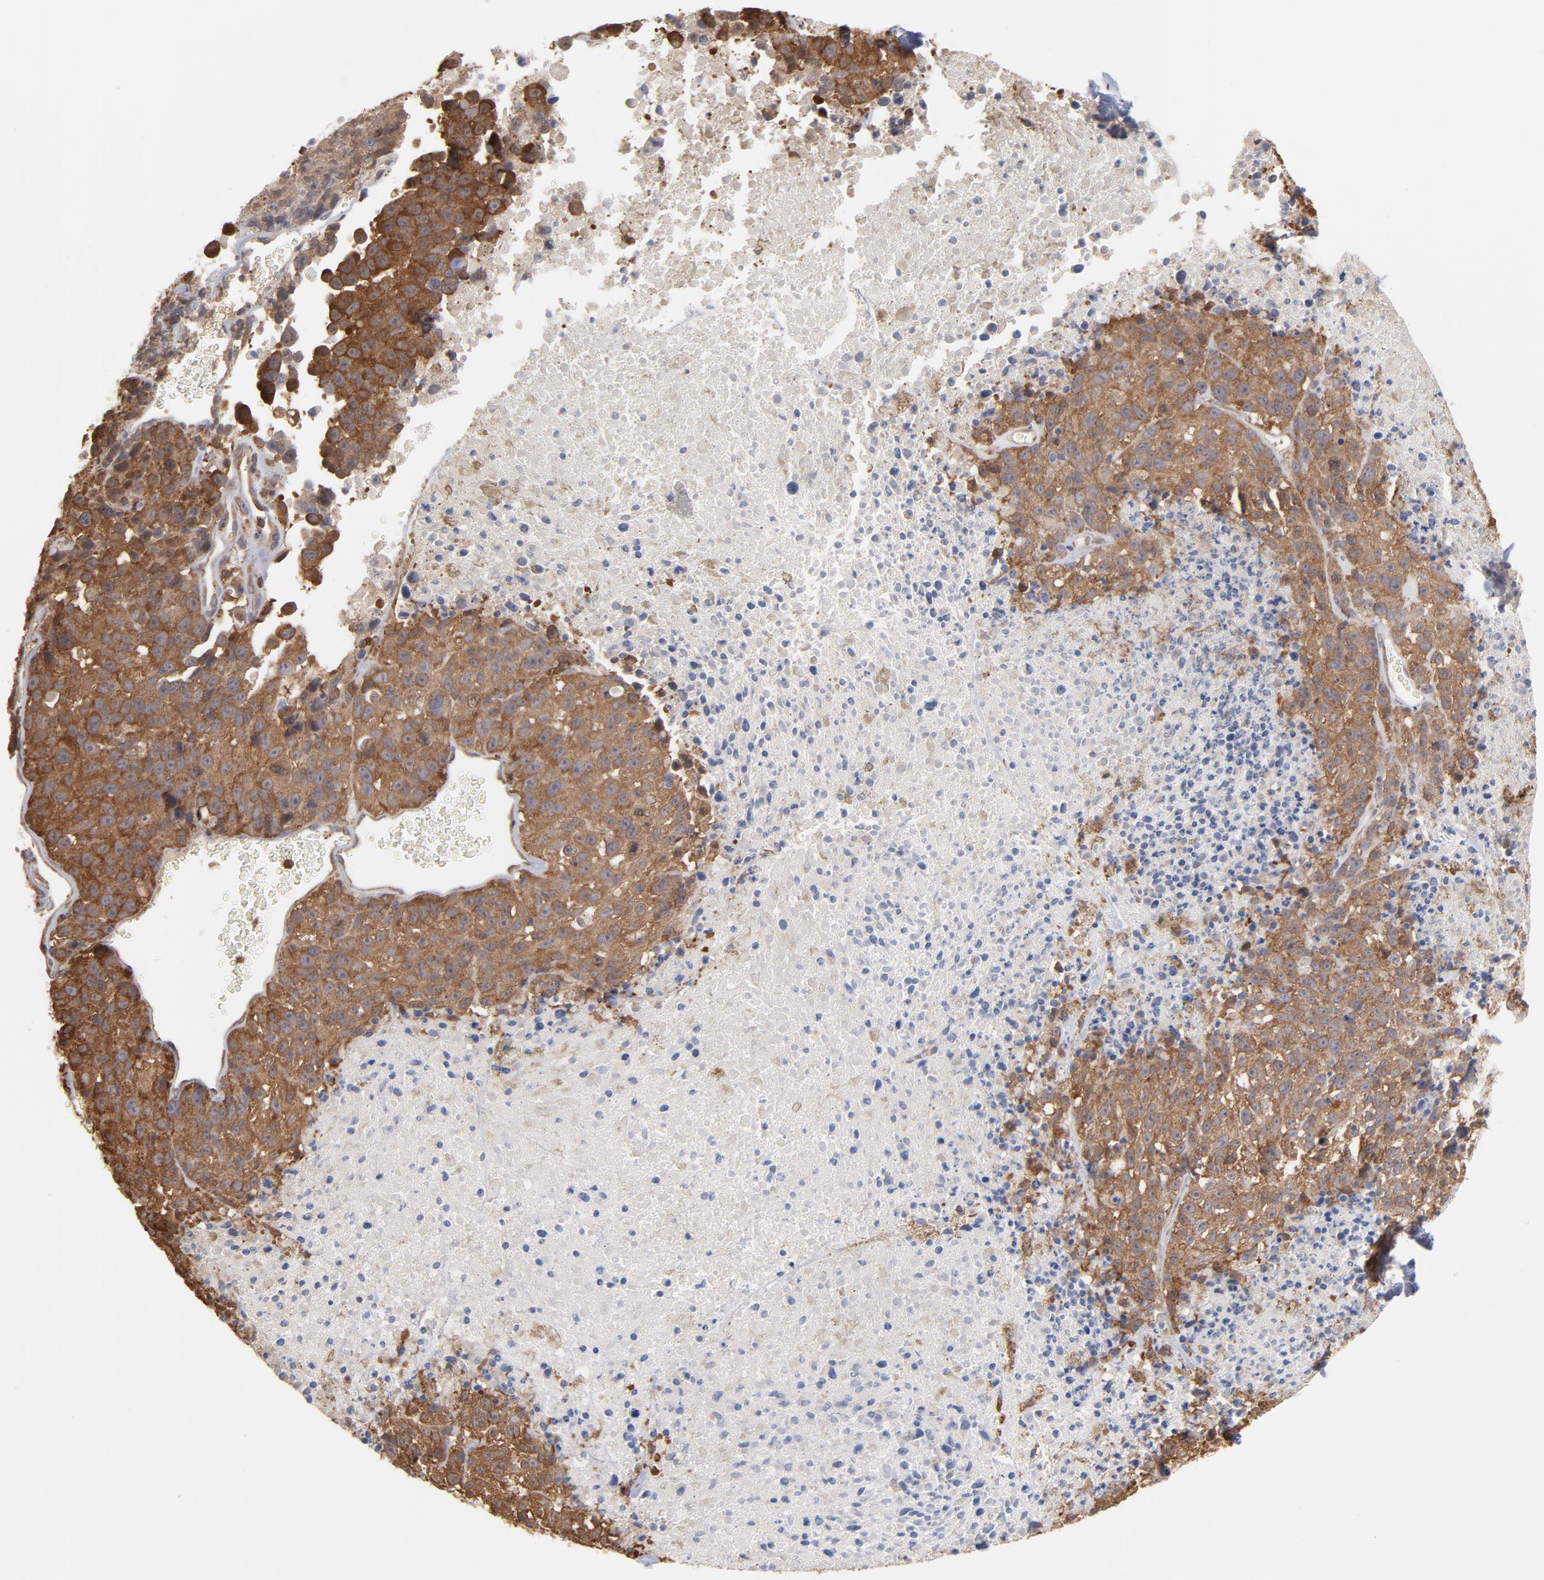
{"staining": {"intensity": "strong", "quantity": ">75%", "location": "cytoplasmic/membranous"}, "tissue": "melanoma", "cell_type": "Tumor cells", "image_type": "cancer", "snomed": [{"axis": "morphology", "description": "Malignant melanoma, Metastatic site"}, {"axis": "topography", "description": "Cerebral cortex"}], "caption": "A high amount of strong cytoplasmic/membranous staining is present in about >75% of tumor cells in melanoma tissue.", "gene": "MAPRE1", "patient": {"sex": "female", "age": 52}}